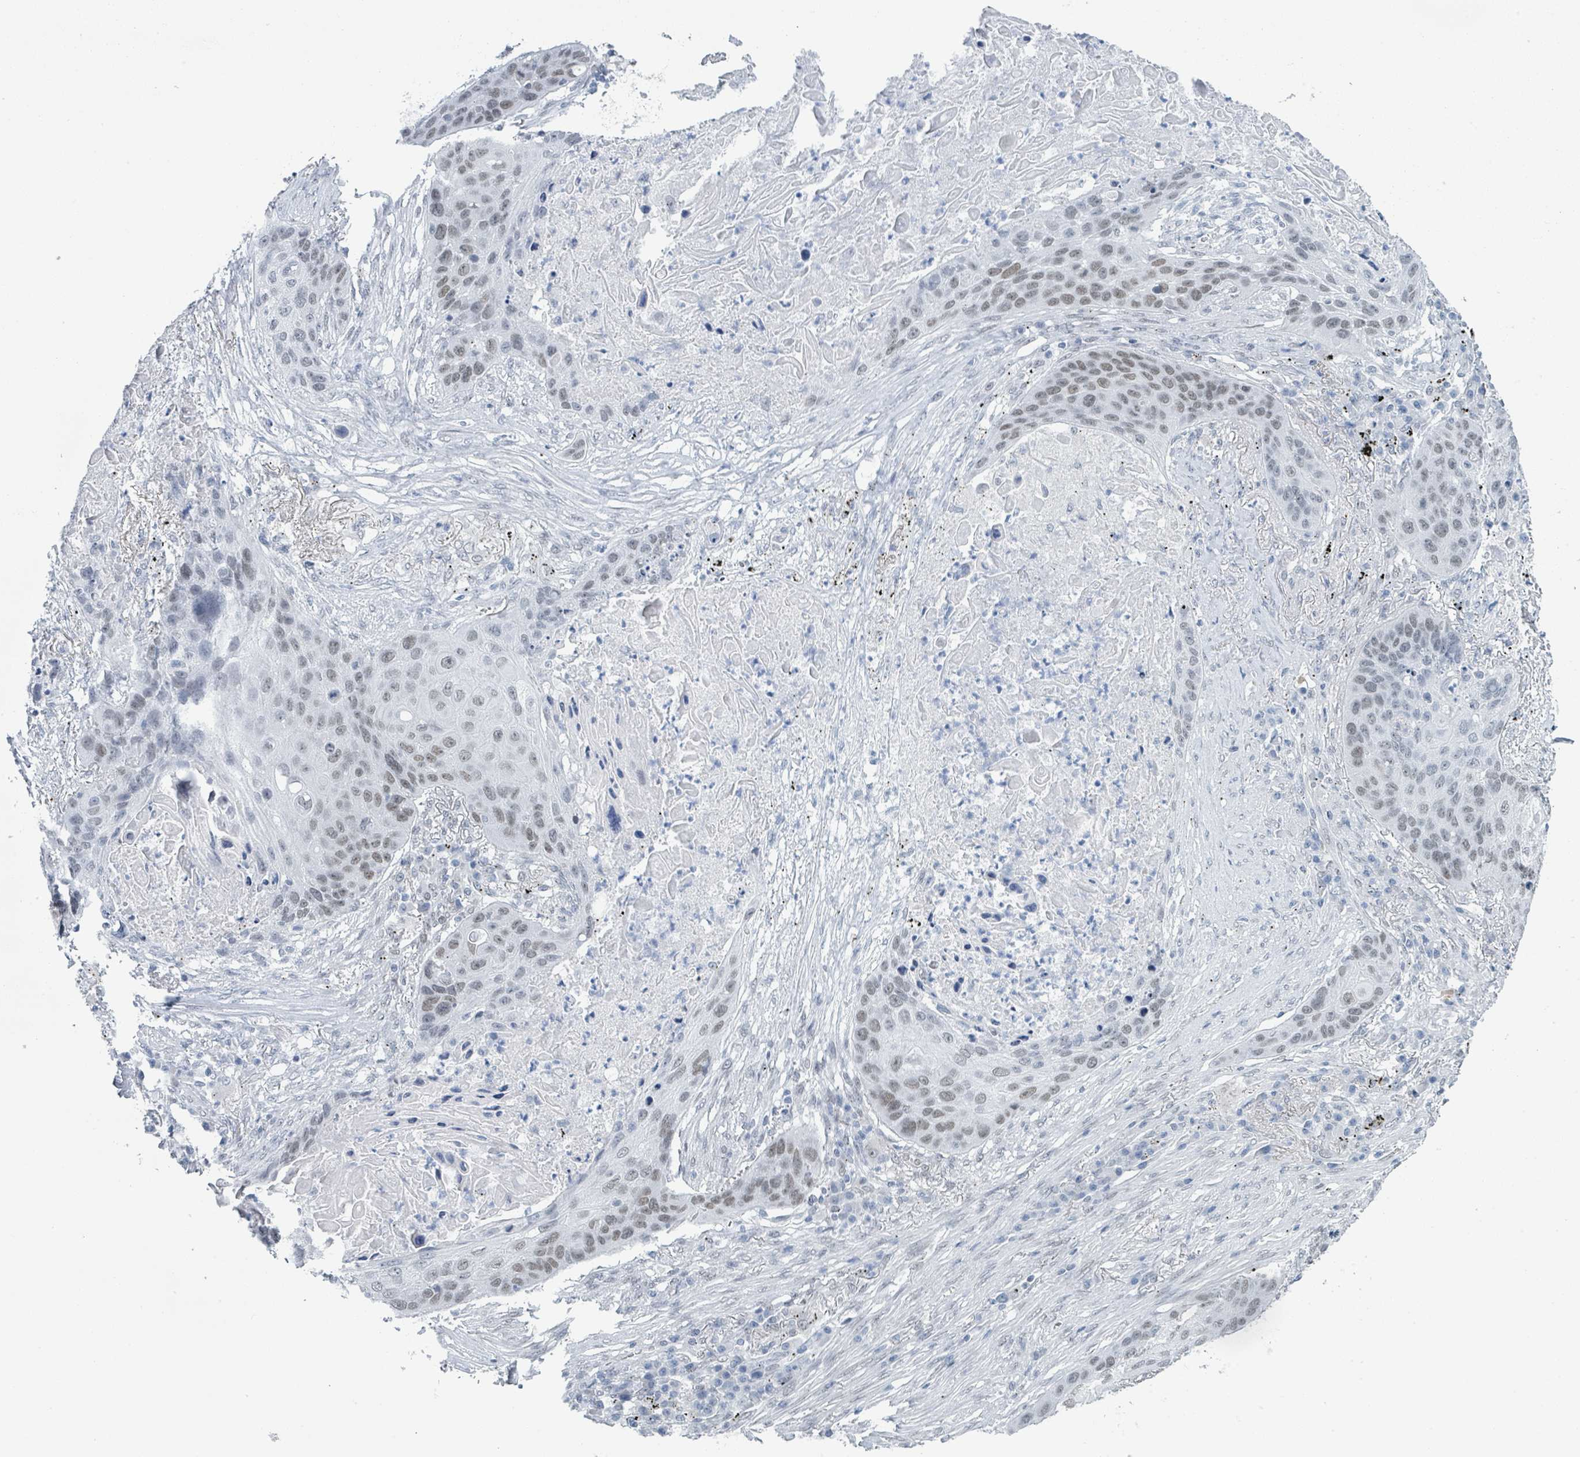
{"staining": {"intensity": "weak", "quantity": "25%-75%", "location": "nuclear"}, "tissue": "lung cancer", "cell_type": "Tumor cells", "image_type": "cancer", "snomed": [{"axis": "morphology", "description": "Squamous cell carcinoma, NOS"}, {"axis": "topography", "description": "Lung"}], "caption": "Weak nuclear positivity is seen in approximately 25%-75% of tumor cells in lung cancer (squamous cell carcinoma).", "gene": "EHMT2", "patient": {"sex": "female", "age": 63}}